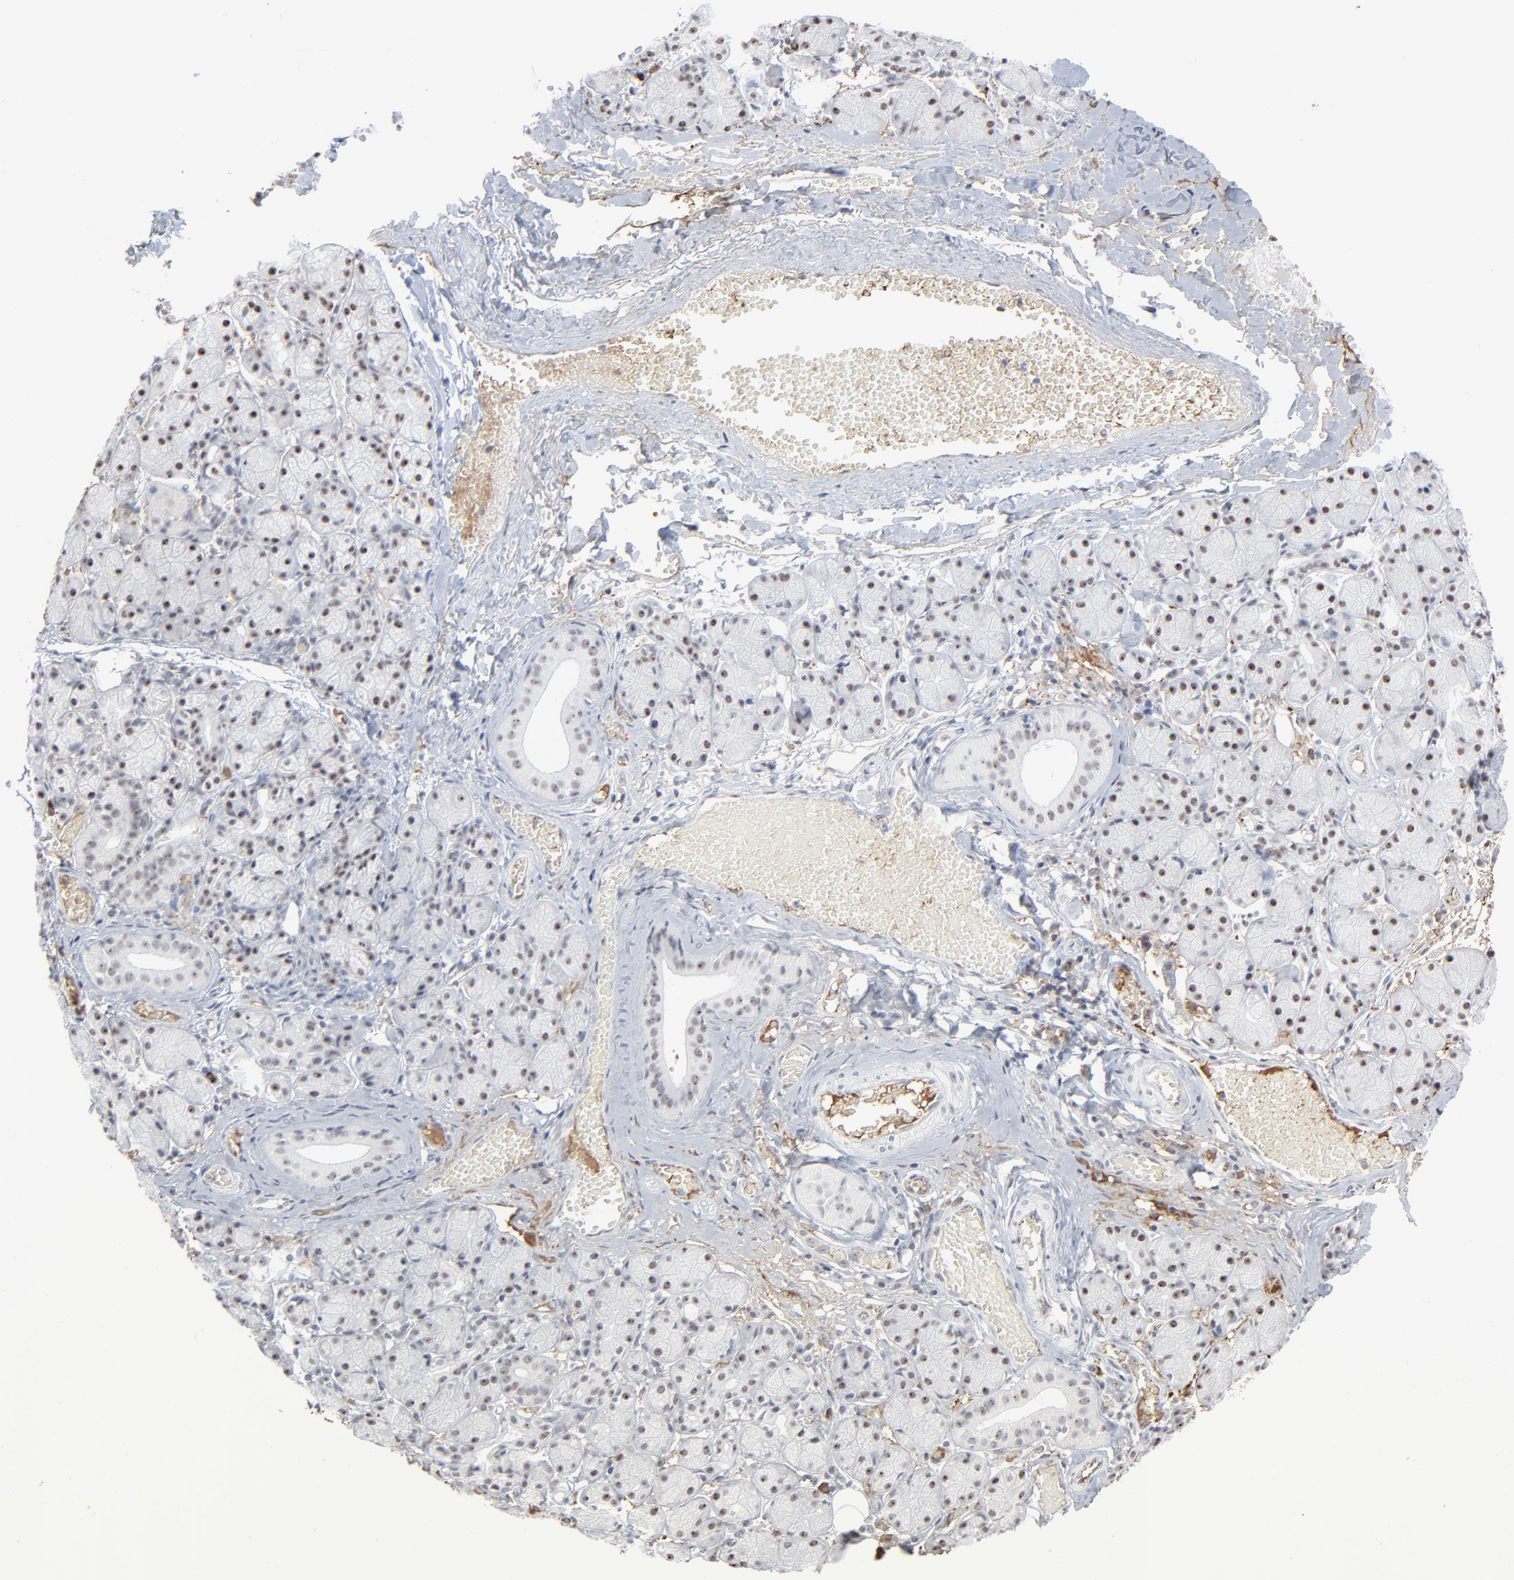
{"staining": {"intensity": "weak", "quantity": "25%-75%", "location": "nuclear"}, "tissue": "salivary gland", "cell_type": "Glandular cells", "image_type": "normal", "snomed": [{"axis": "morphology", "description": "Normal tissue, NOS"}, {"axis": "topography", "description": "Salivary gland"}], "caption": "Immunohistochemistry (IHC) histopathology image of normal human salivary gland stained for a protein (brown), which exhibits low levels of weak nuclear staining in about 25%-75% of glandular cells.", "gene": "MPHOSPH6", "patient": {"sex": "female", "age": 24}}